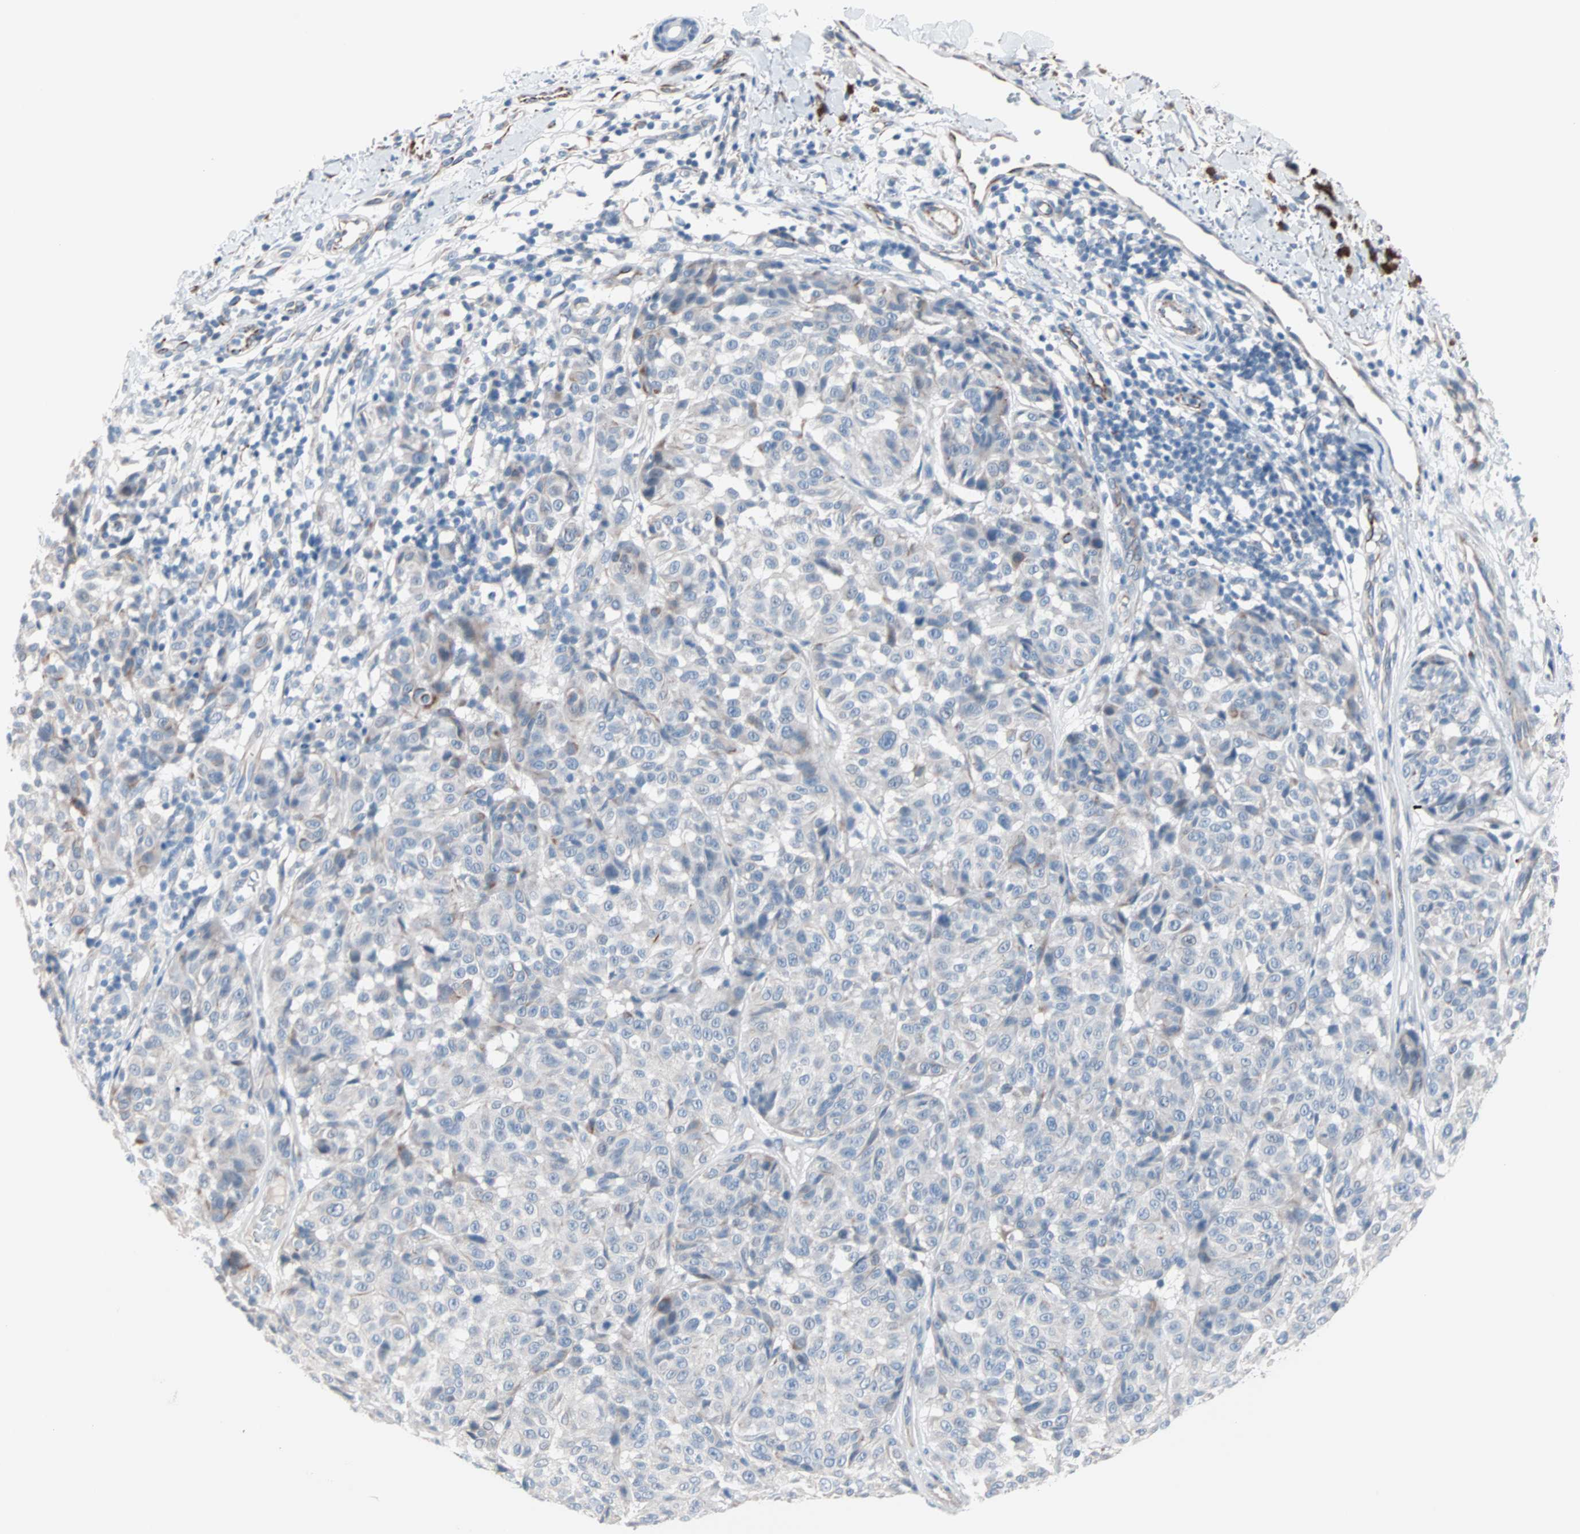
{"staining": {"intensity": "weak", "quantity": "<25%", "location": "cytoplasmic/membranous"}, "tissue": "melanoma", "cell_type": "Tumor cells", "image_type": "cancer", "snomed": [{"axis": "morphology", "description": "Malignant melanoma, NOS"}, {"axis": "topography", "description": "Skin"}], "caption": "Tumor cells show no significant protein staining in malignant melanoma.", "gene": "ULBP1", "patient": {"sex": "female", "age": 46}}